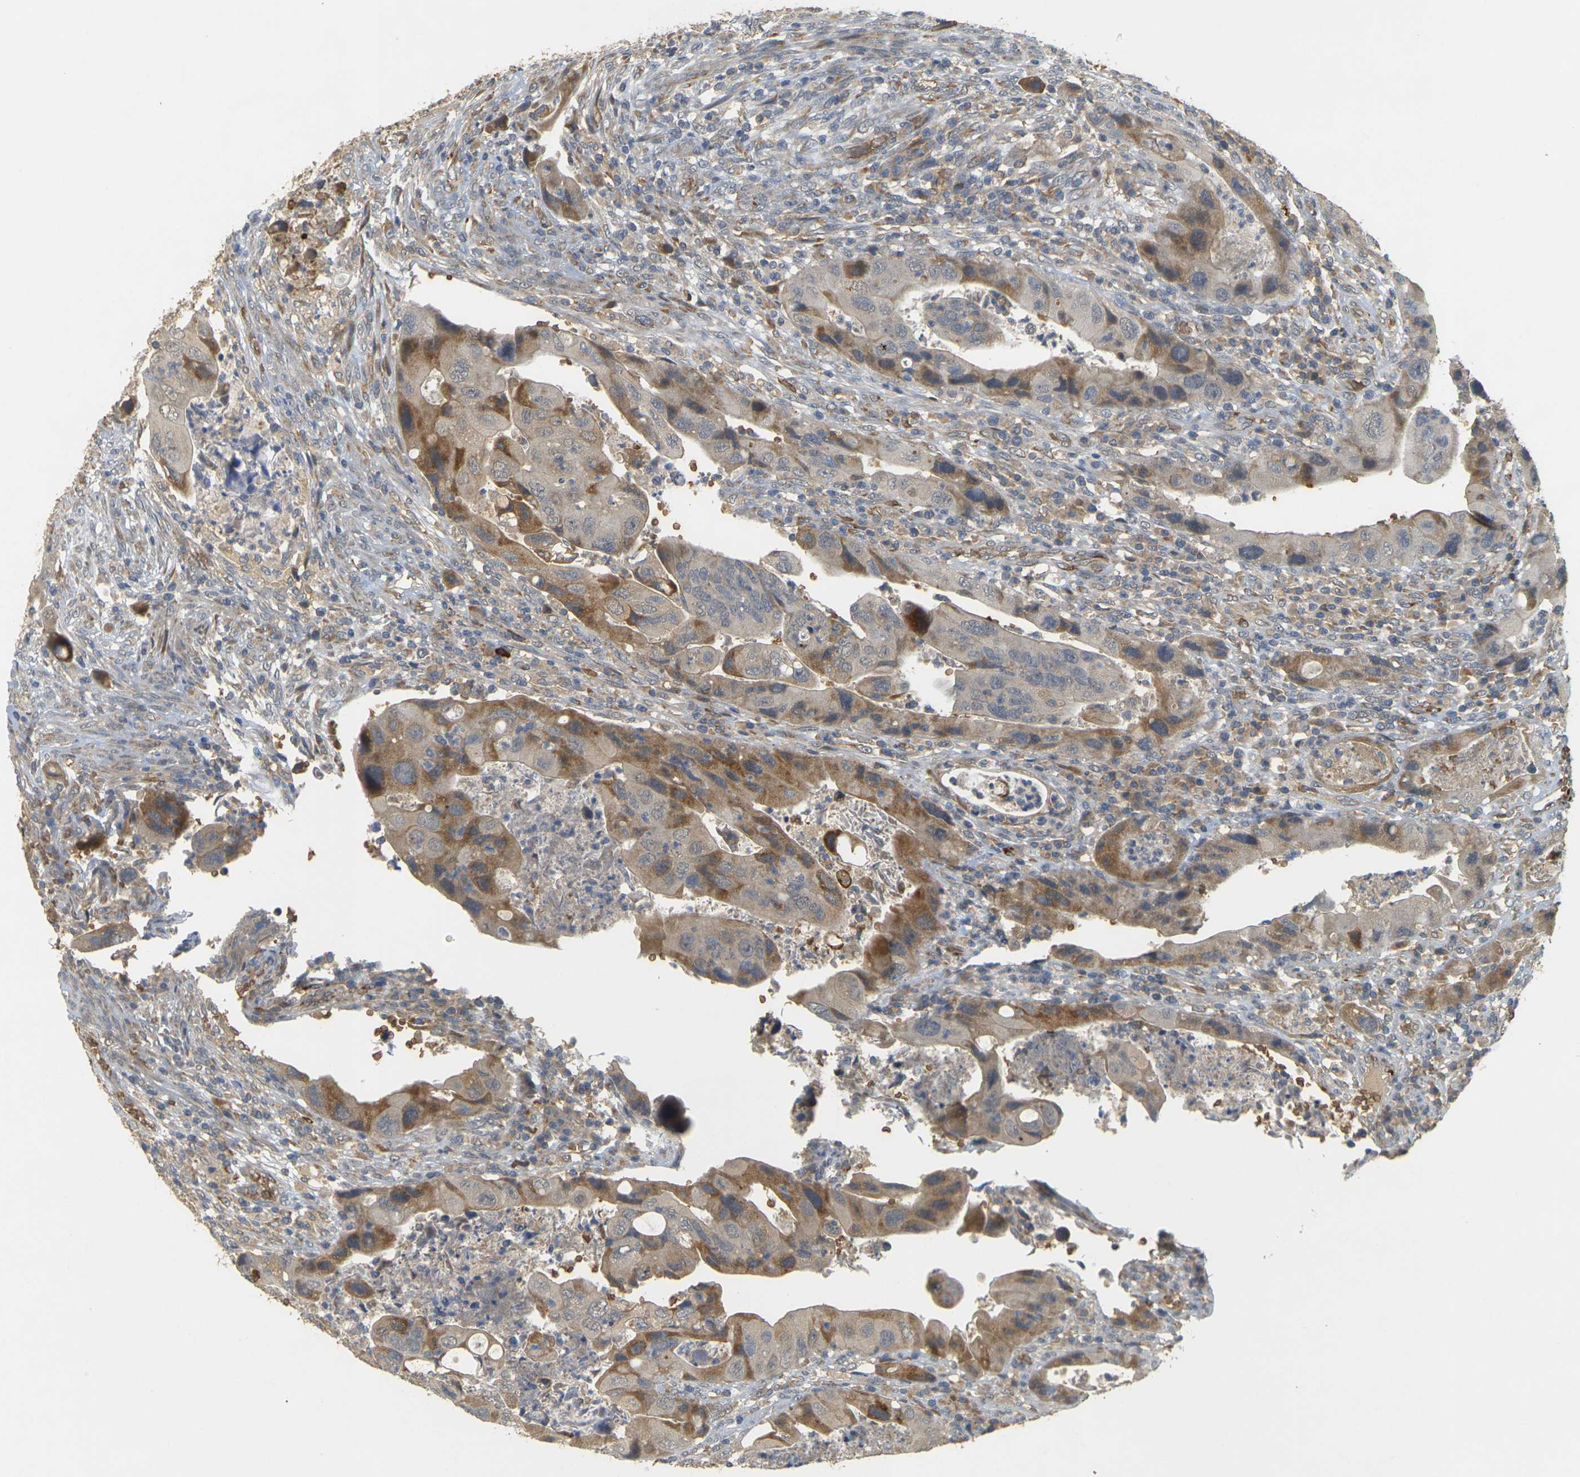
{"staining": {"intensity": "moderate", "quantity": "25%-75%", "location": "cytoplasmic/membranous"}, "tissue": "colorectal cancer", "cell_type": "Tumor cells", "image_type": "cancer", "snomed": [{"axis": "morphology", "description": "Adenocarcinoma, NOS"}, {"axis": "topography", "description": "Rectum"}], "caption": "Protein staining reveals moderate cytoplasmic/membranous staining in about 25%-75% of tumor cells in adenocarcinoma (colorectal).", "gene": "MEGF9", "patient": {"sex": "female", "age": 57}}